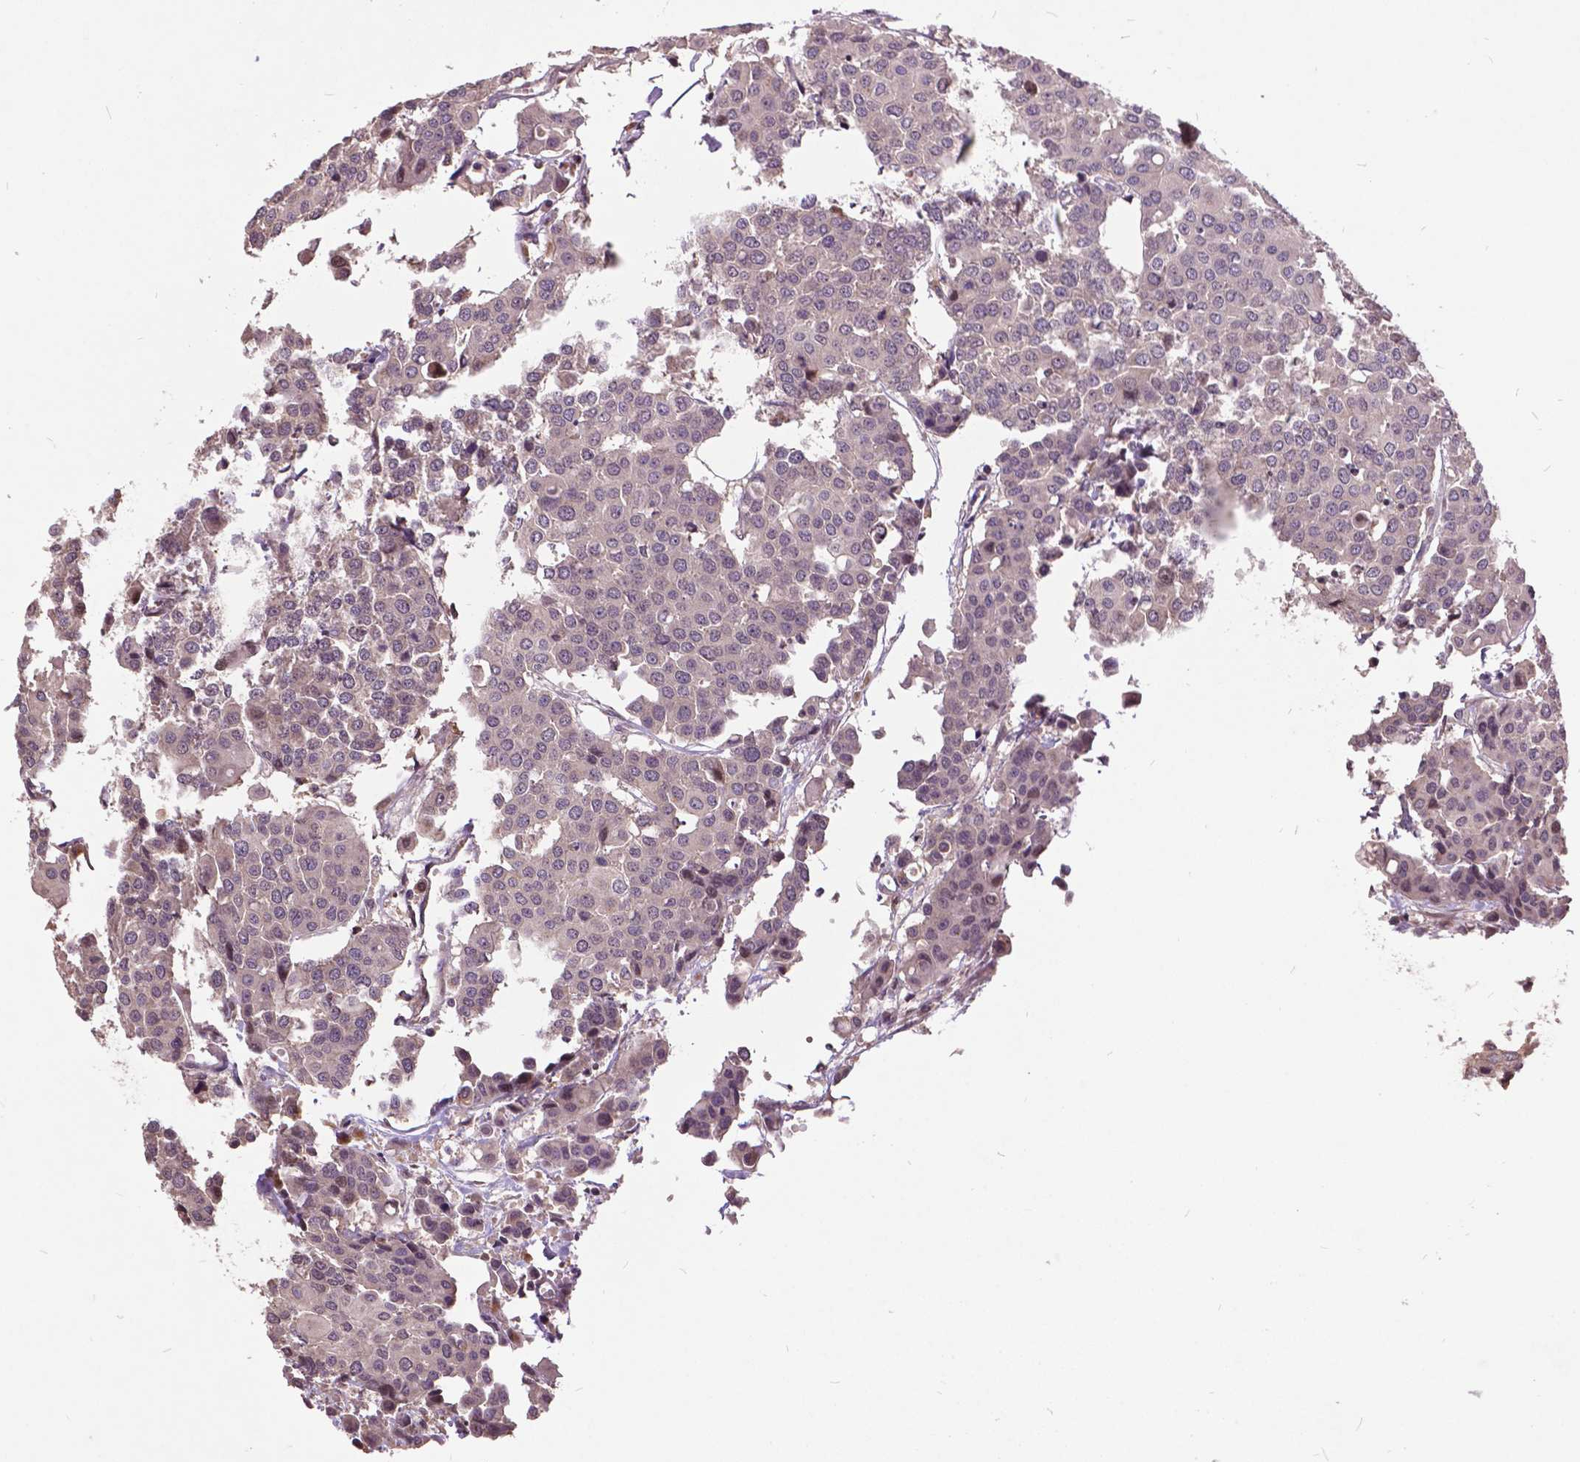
{"staining": {"intensity": "negative", "quantity": "none", "location": "none"}, "tissue": "carcinoid", "cell_type": "Tumor cells", "image_type": "cancer", "snomed": [{"axis": "morphology", "description": "Carcinoid, malignant, NOS"}, {"axis": "topography", "description": "Colon"}], "caption": "This is an immunohistochemistry (IHC) image of human carcinoid. There is no staining in tumor cells.", "gene": "AP1S3", "patient": {"sex": "male", "age": 81}}